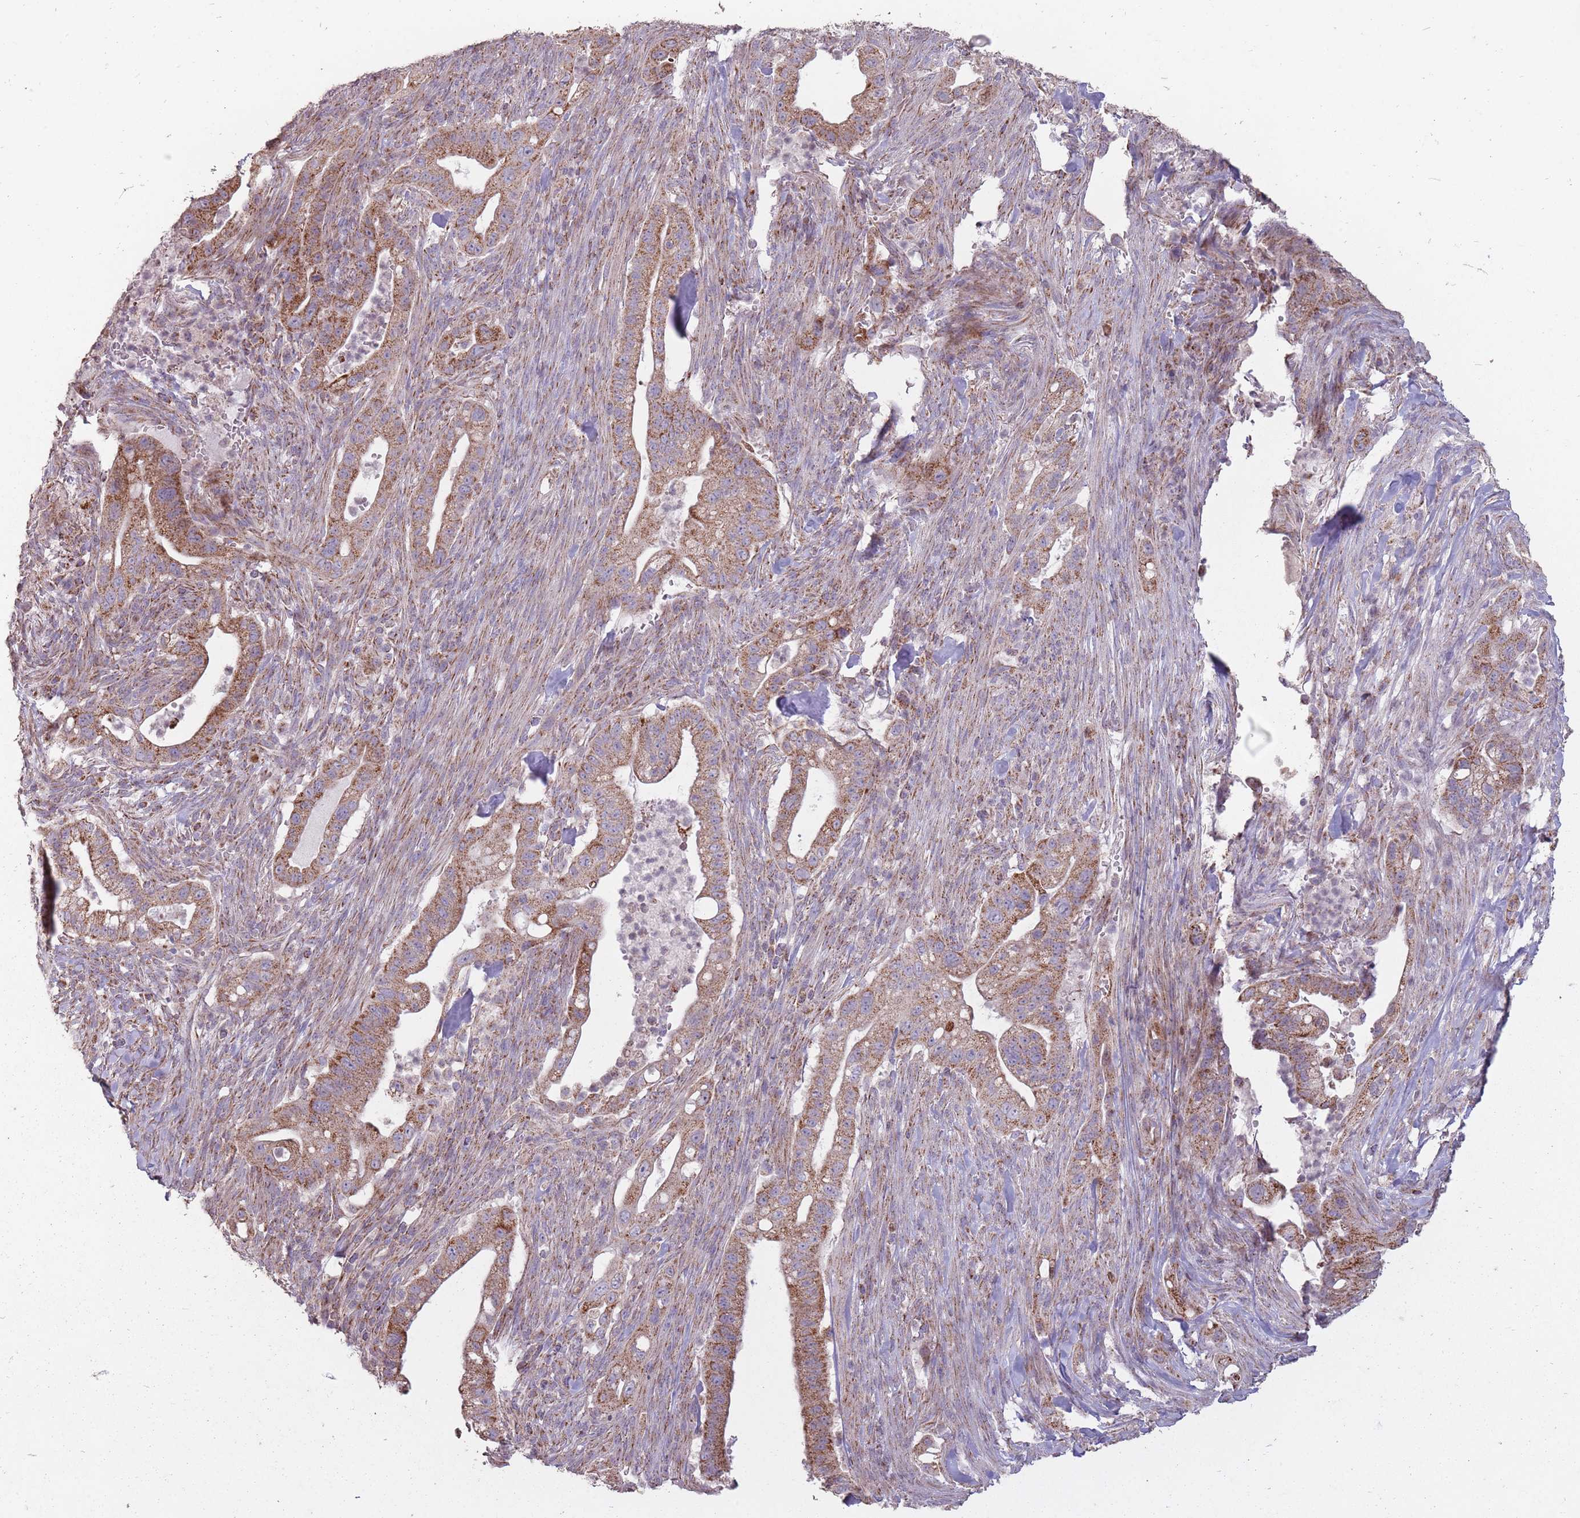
{"staining": {"intensity": "strong", "quantity": ">75%", "location": "cytoplasmic/membranous"}, "tissue": "pancreatic cancer", "cell_type": "Tumor cells", "image_type": "cancer", "snomed": [{"axis": "morphology", "description": "Adenocarcinoma, NOS"}, {"axis": "topography", "description": "Pancreas"}], "caption": "Human pancreatic cancer stained for a protein (brown) exhibits strong cytoplasmic/membranous positive positivity in about >75% of tumor cells.", "gene": "CNOT8", "patient": {"sex": "male", "age": 44}}